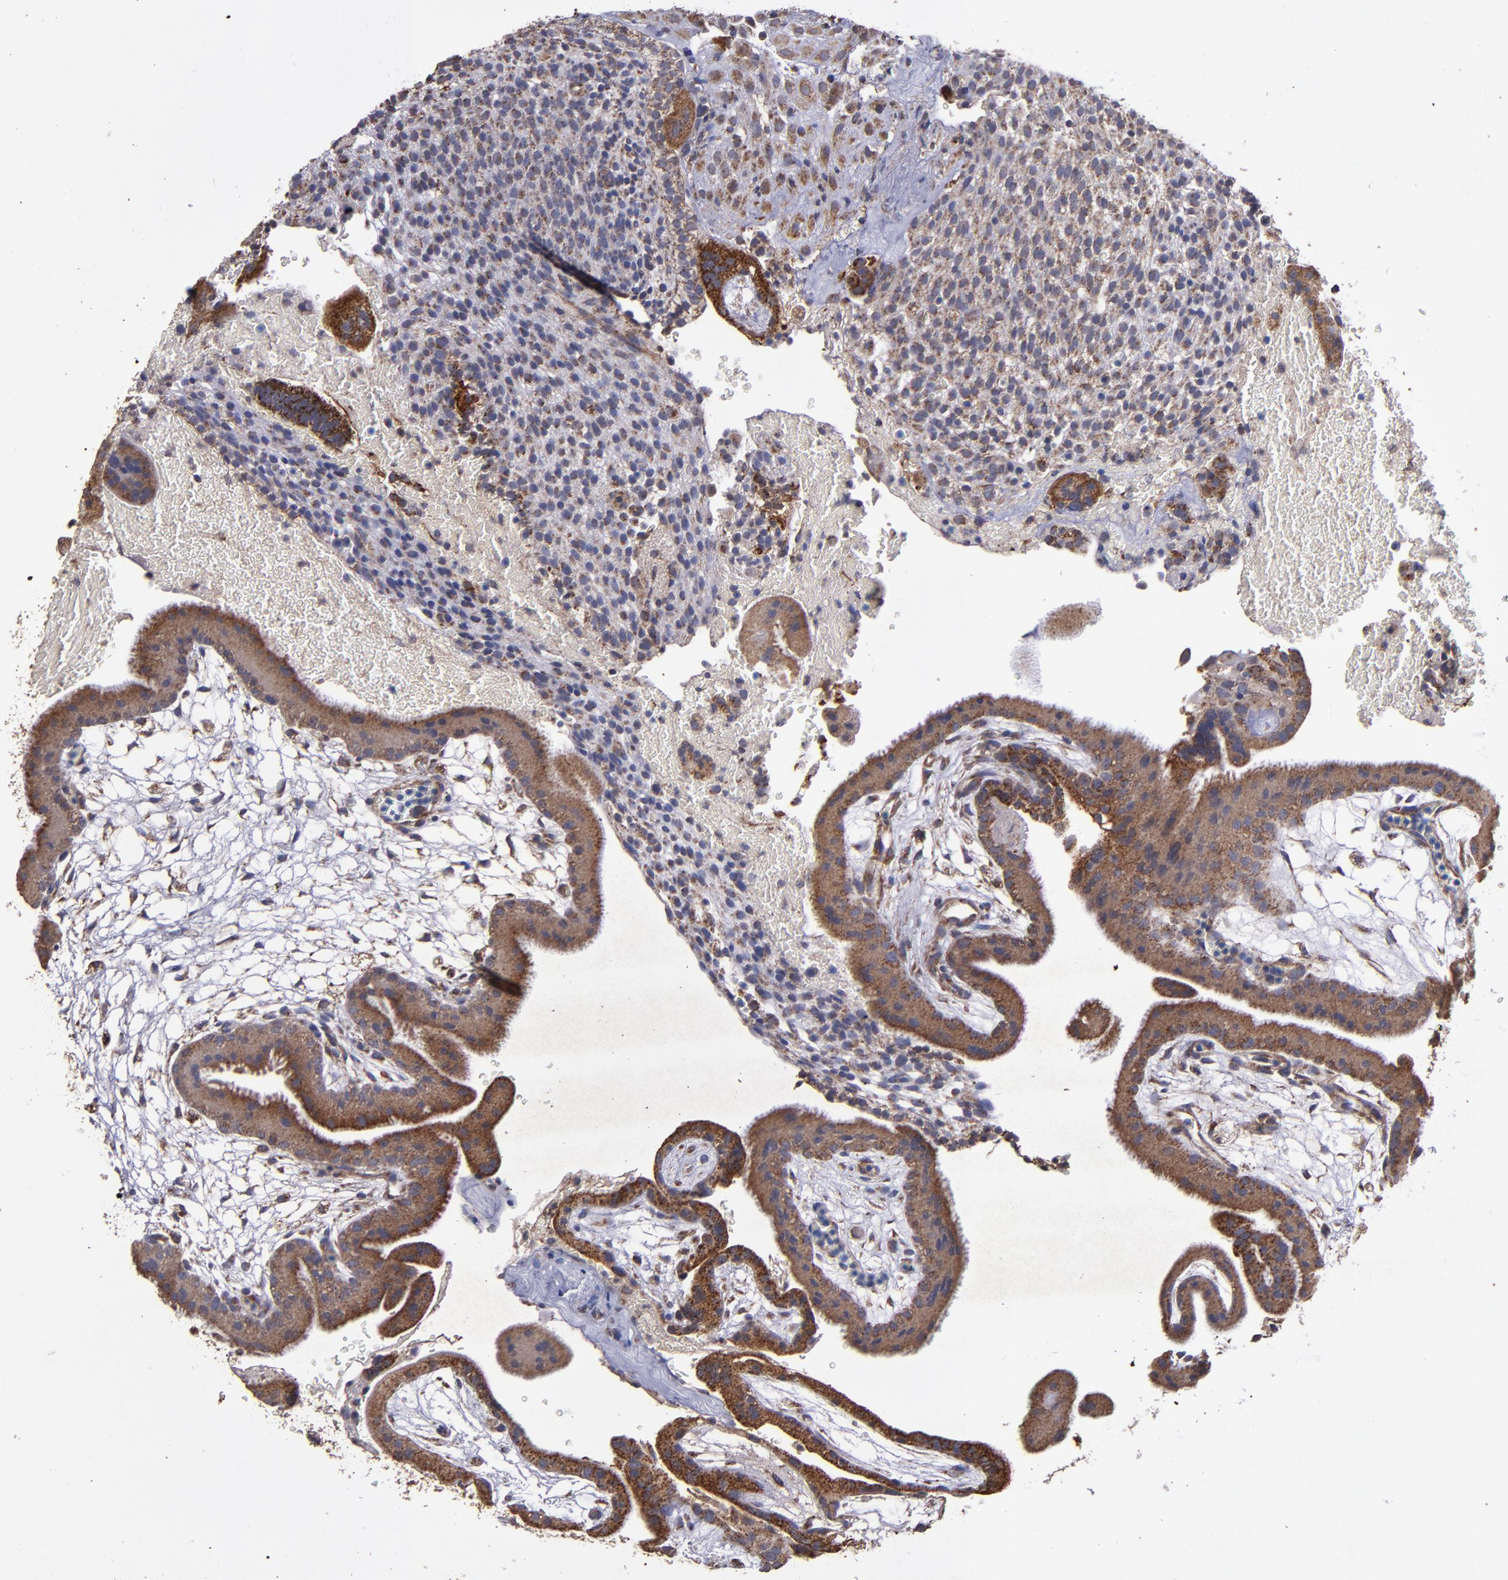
{"staining": {"intensity": "weak", "quantity": "25%-75%", "location": "cytoplasmic/membranous"}, "tissue": "placenta", "cell_type": "Decidual cells", "image_type": "normal", "snomed": [{"axis": "morphology", "description": "Normal tissue, NOS"}, {"axis": "topography", "description": "Placenta"}], "caption": "Immunohistochemical staining of unremarkable placenta displays 25%-75% levels of weak cytoplasmic/membranous protein positivity in approximately 25%-75% of decidual cells.", "gene": "TIMM9", "patient": {"sex": "female", "age": 19}}